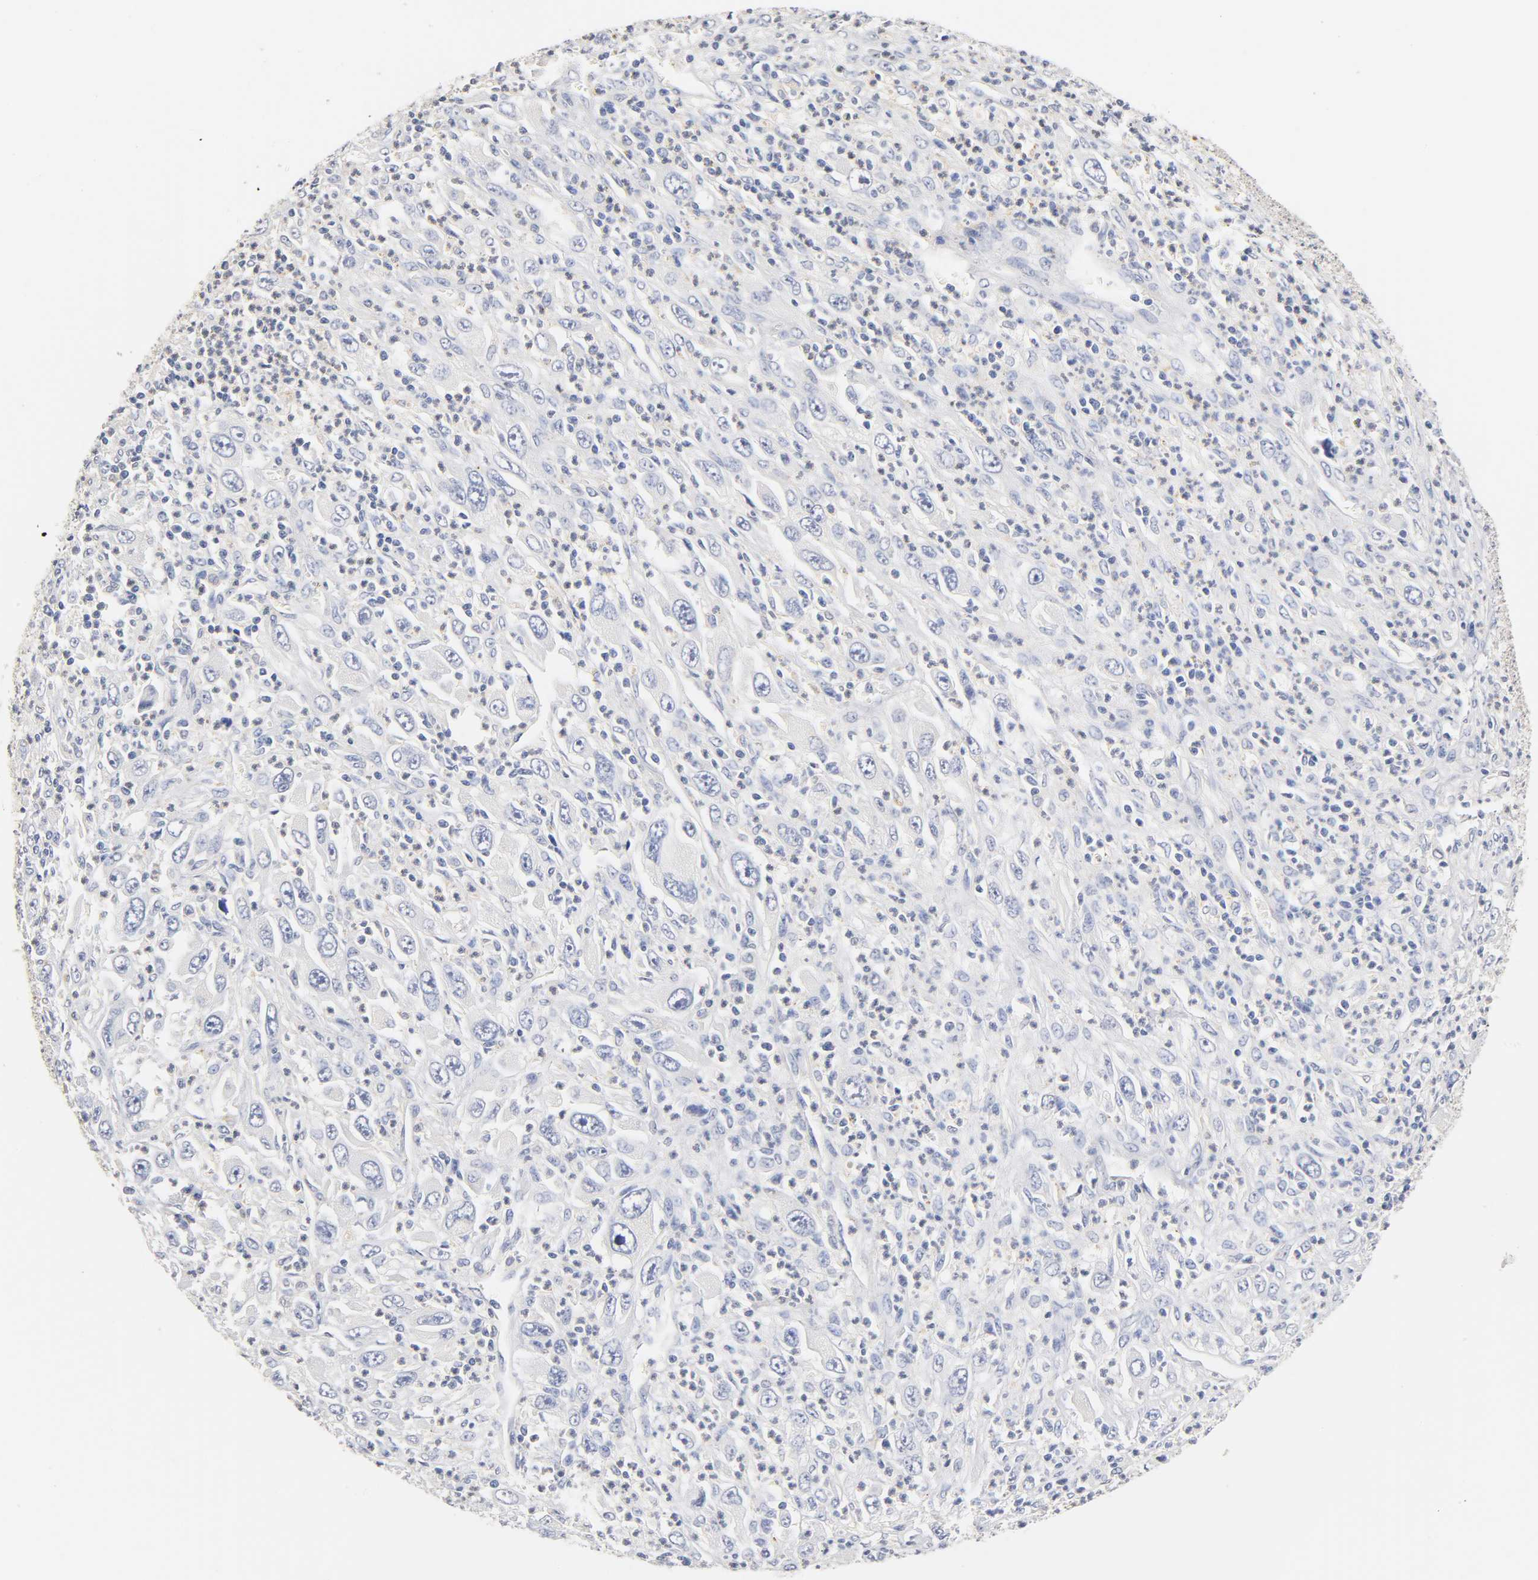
{"staining": {"intensity": "negative", "quantity": "none", "location": "none"}, "tissue": "melanoma", "cell_type": "Tumor cells", "image_type": "cancer", "snomed": [{"axis": "morphology", "description": "Malignant melanoma, Metastatic site"}, {"axis": "topography", "description": "Skin"}], "caption": "This is a image of immunohistochemistry staining of melanoma, which shows no positivity in tumor cells. Brightfield microscopy of IHC stained with DAB (3,3'-diaminobenzidine) (brown) and hematoxylin (blue), captured at high magnification.", "gene": "SEMA5A", "patient": {"sex": "female", "age": 56}}